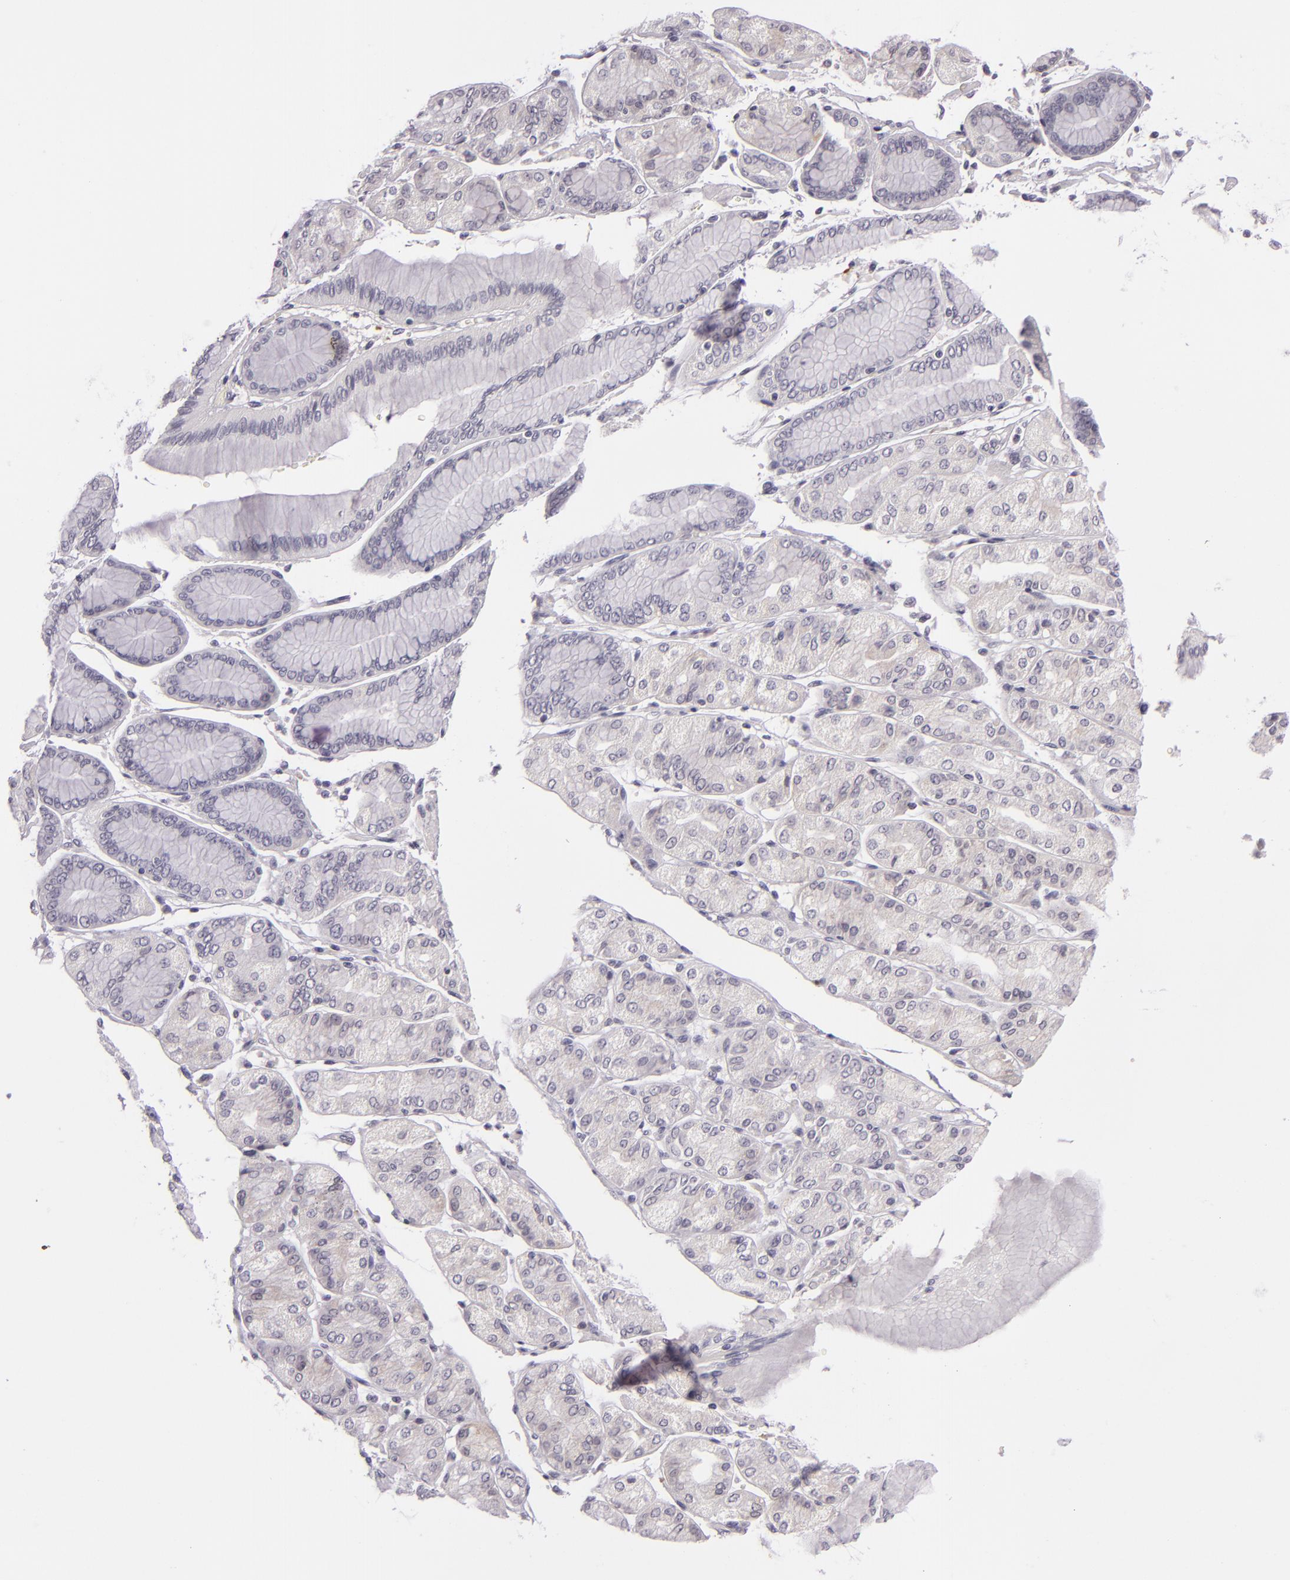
{"staining": {"intensity": "negative", "quantity": "none", "location": "none"}, "tissue": "stomach cancer", "cell_type": "Tumor cells", "image_type": "cancer", "snomed": [{"axis": "morphology", "description": "Adenocarcinoma, NOS"}, {"axis": "topography", "description": "Stomach, upper"}], "caption": "IHC of stomach adenocarcinoma demonstrates no positivity in tumor cells.", "gene": "DAG1", "patient": {"sex": "female", "age": 50}}